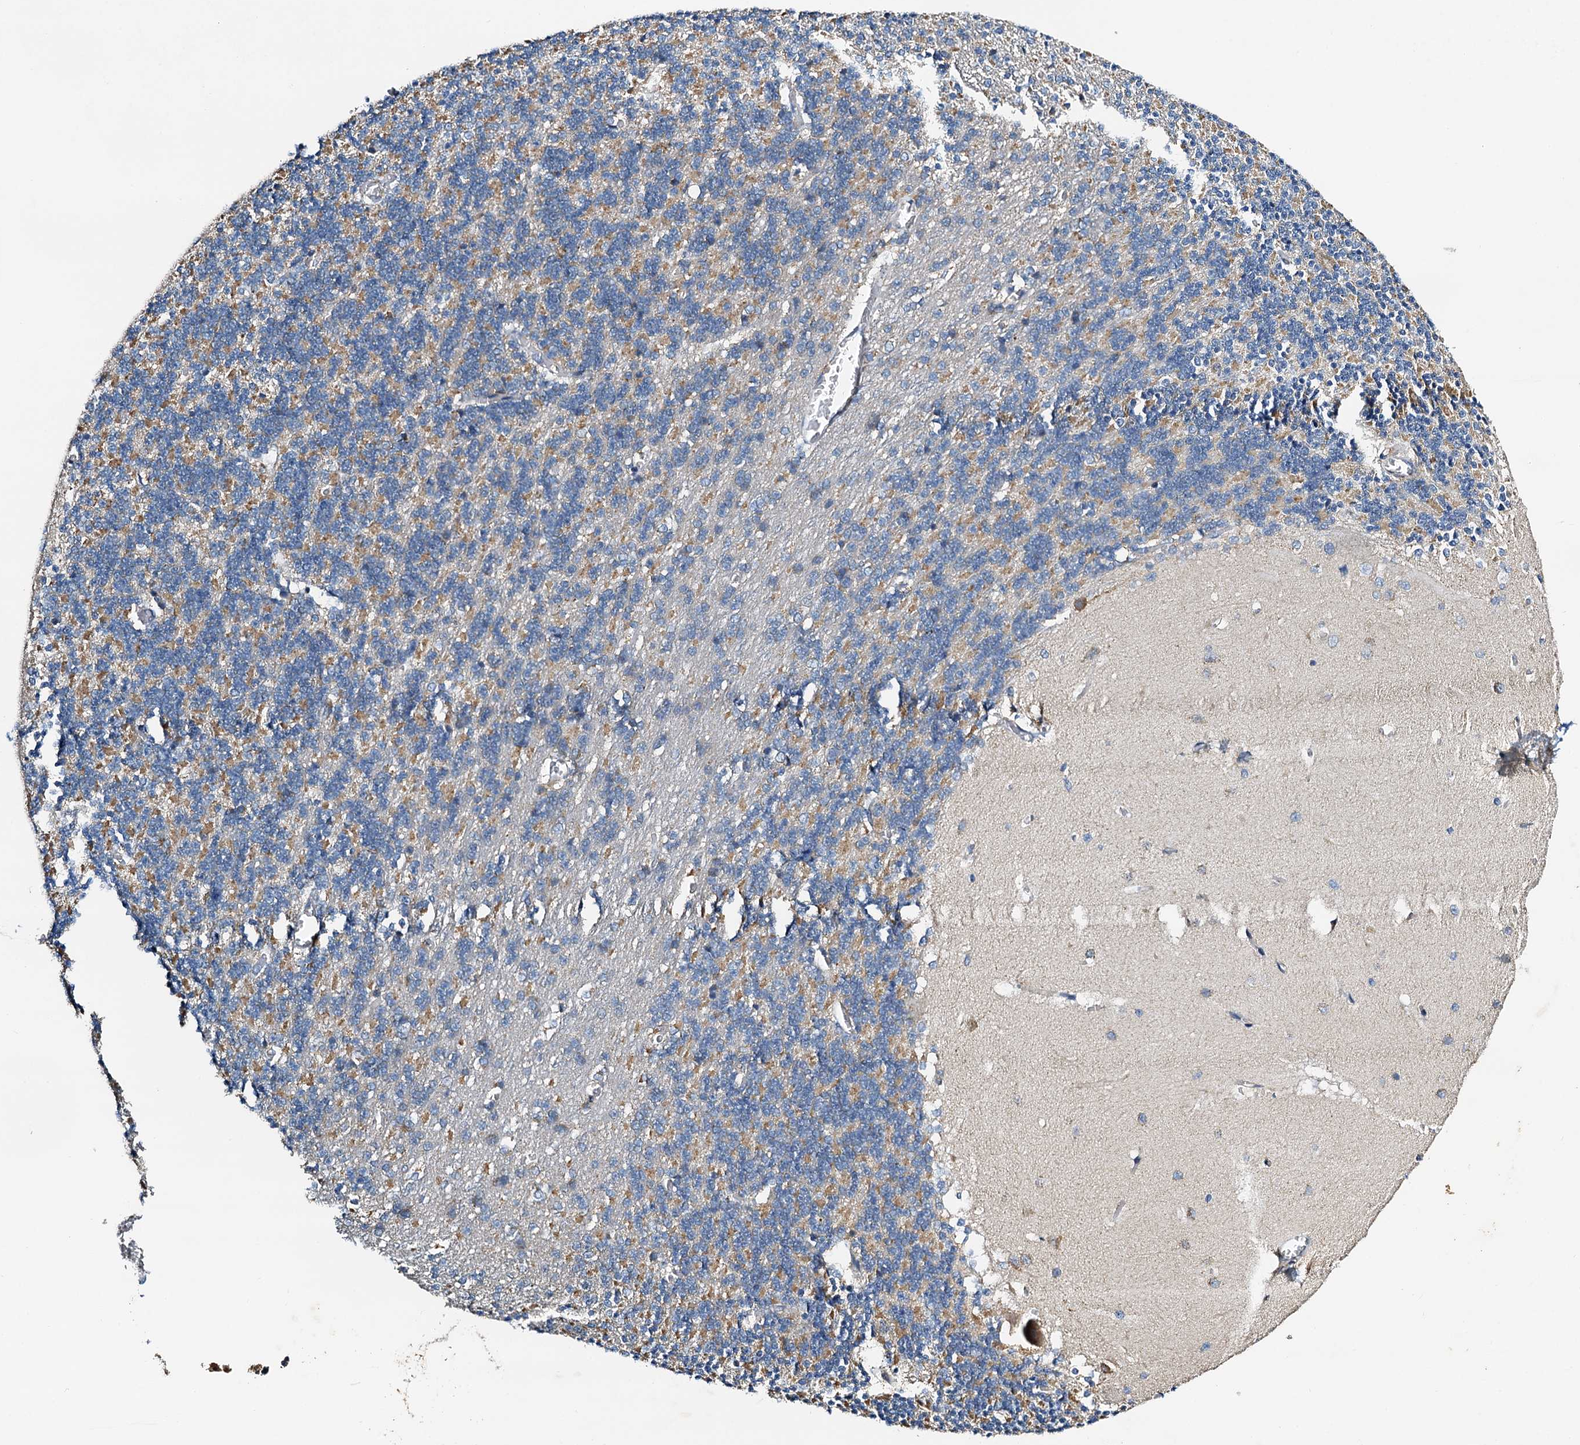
{"staining": {"intensity": "moderate", "quantity": "<25%", "location": "cytoplasmic/membranous"}, "tissue": "cerebellum", "cell_type": "Cells in granular layer", "image_type": "normal", "snomed": [{"axis": "morphology", "description": "Normal tissue, NOS"}, {"axis": "topography", "description": "Cerebellum"}], "caption": "Immunohistochemical staining of normal cerebellum demonstrates <25% levels of moderate cytoplasmic/membranous protein expression in approximately <25% of cells in granular layer.", "gene": "POC1A", "patient": {"sex": "male", "age": 37}}